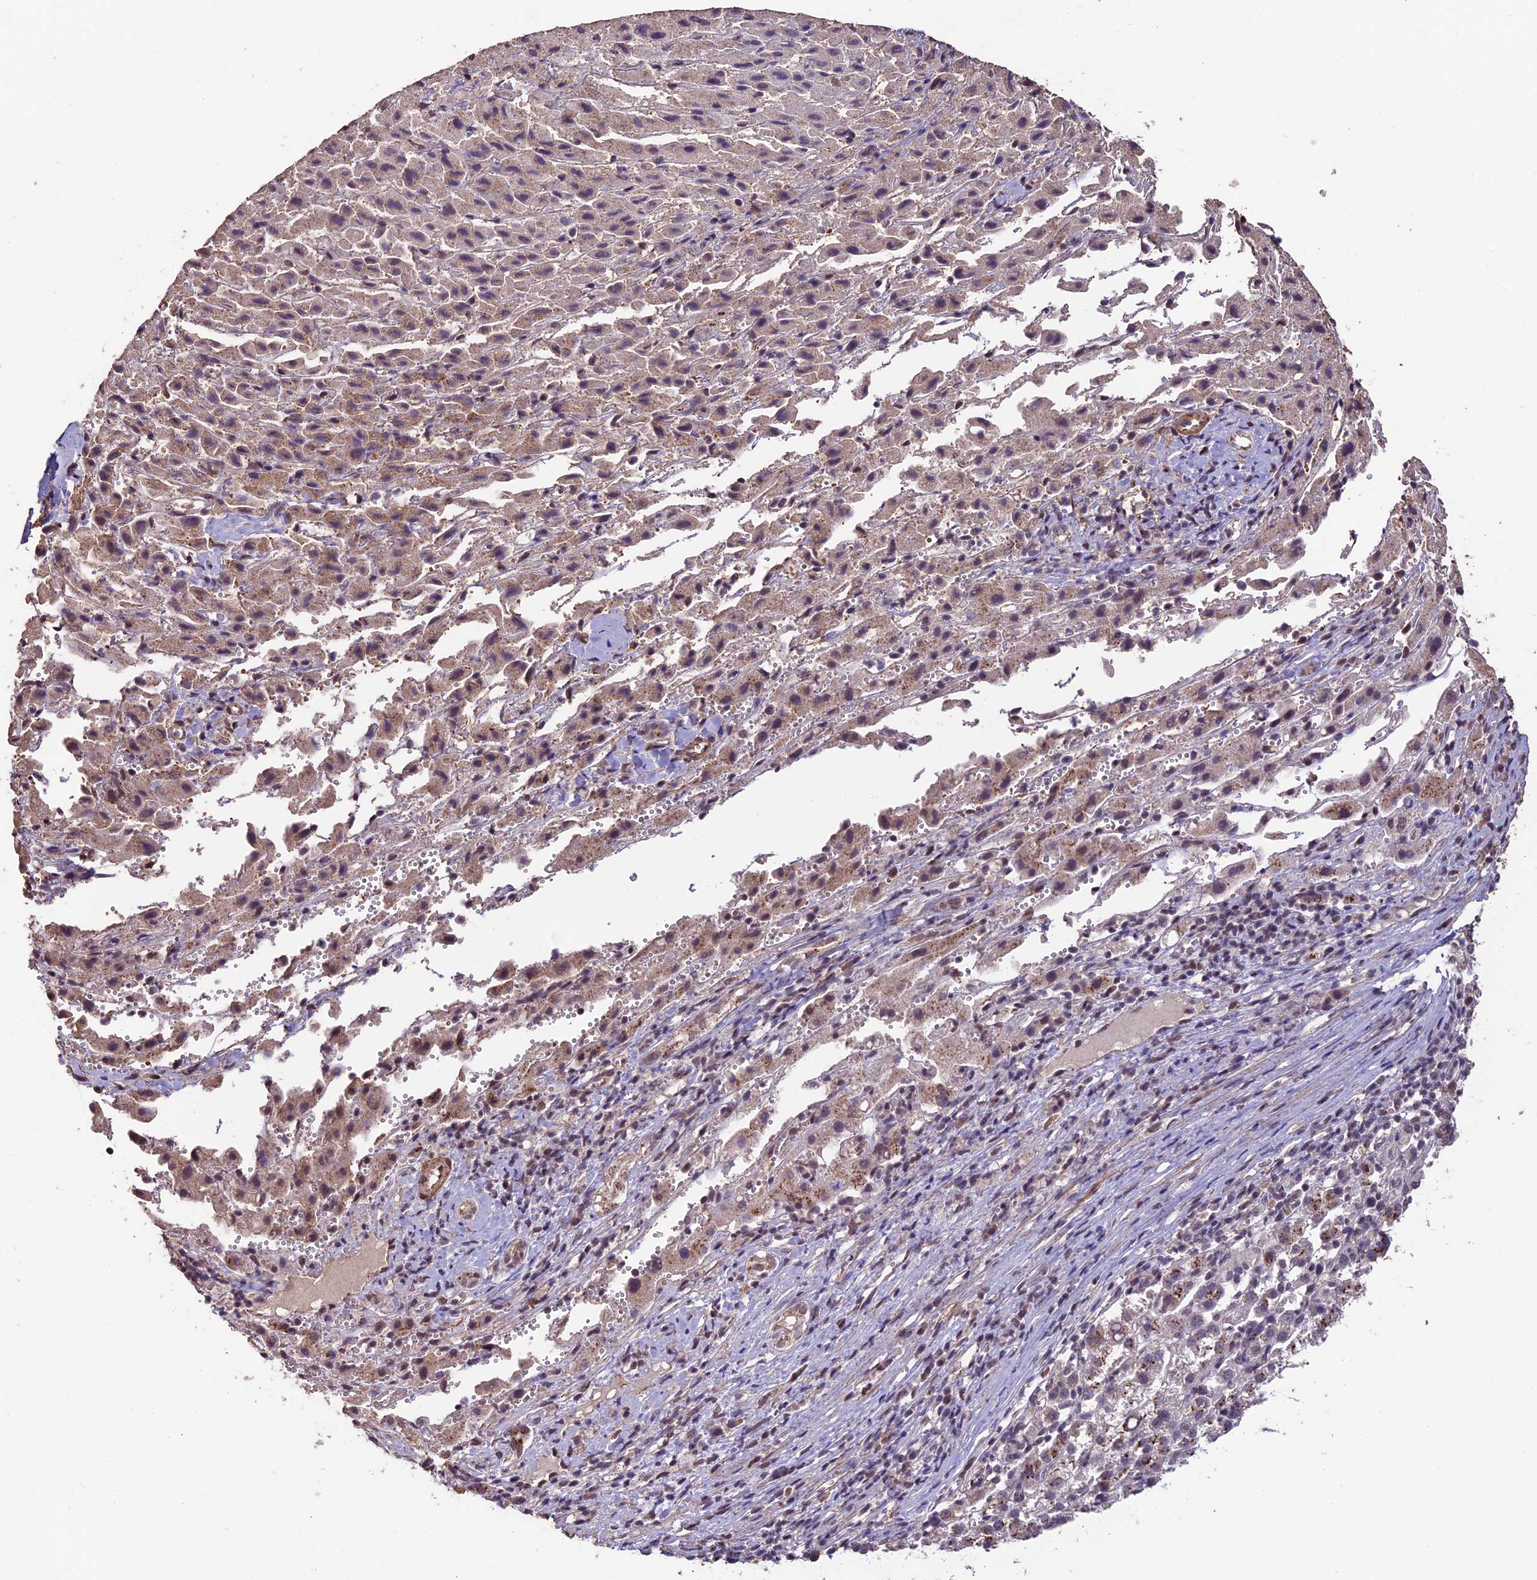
{"staining": {"intensity": "weak", "quantity": "25%-75%", "location": "cytoplasmic/membranous,nuclear"}, "tissue": "liver cancer", "cell_type": "Tumor cells", "image_type": "cancer", "snomed": [{"axis": "morphology", "description": "Carcinoma, Hepatocellular, NOS"}, {"axis": "topography", "description": "Liver"}], "caption": "Brown immunohistochemical staining in human liver cancer (hepatocellular carcinoma) shows weak cytoplasmic/membranous and nuclear positivity in approximately 25%-75% of tumor cells.", "gene": "CABIN1", "patient": {"sex": "female", "age": 58}}